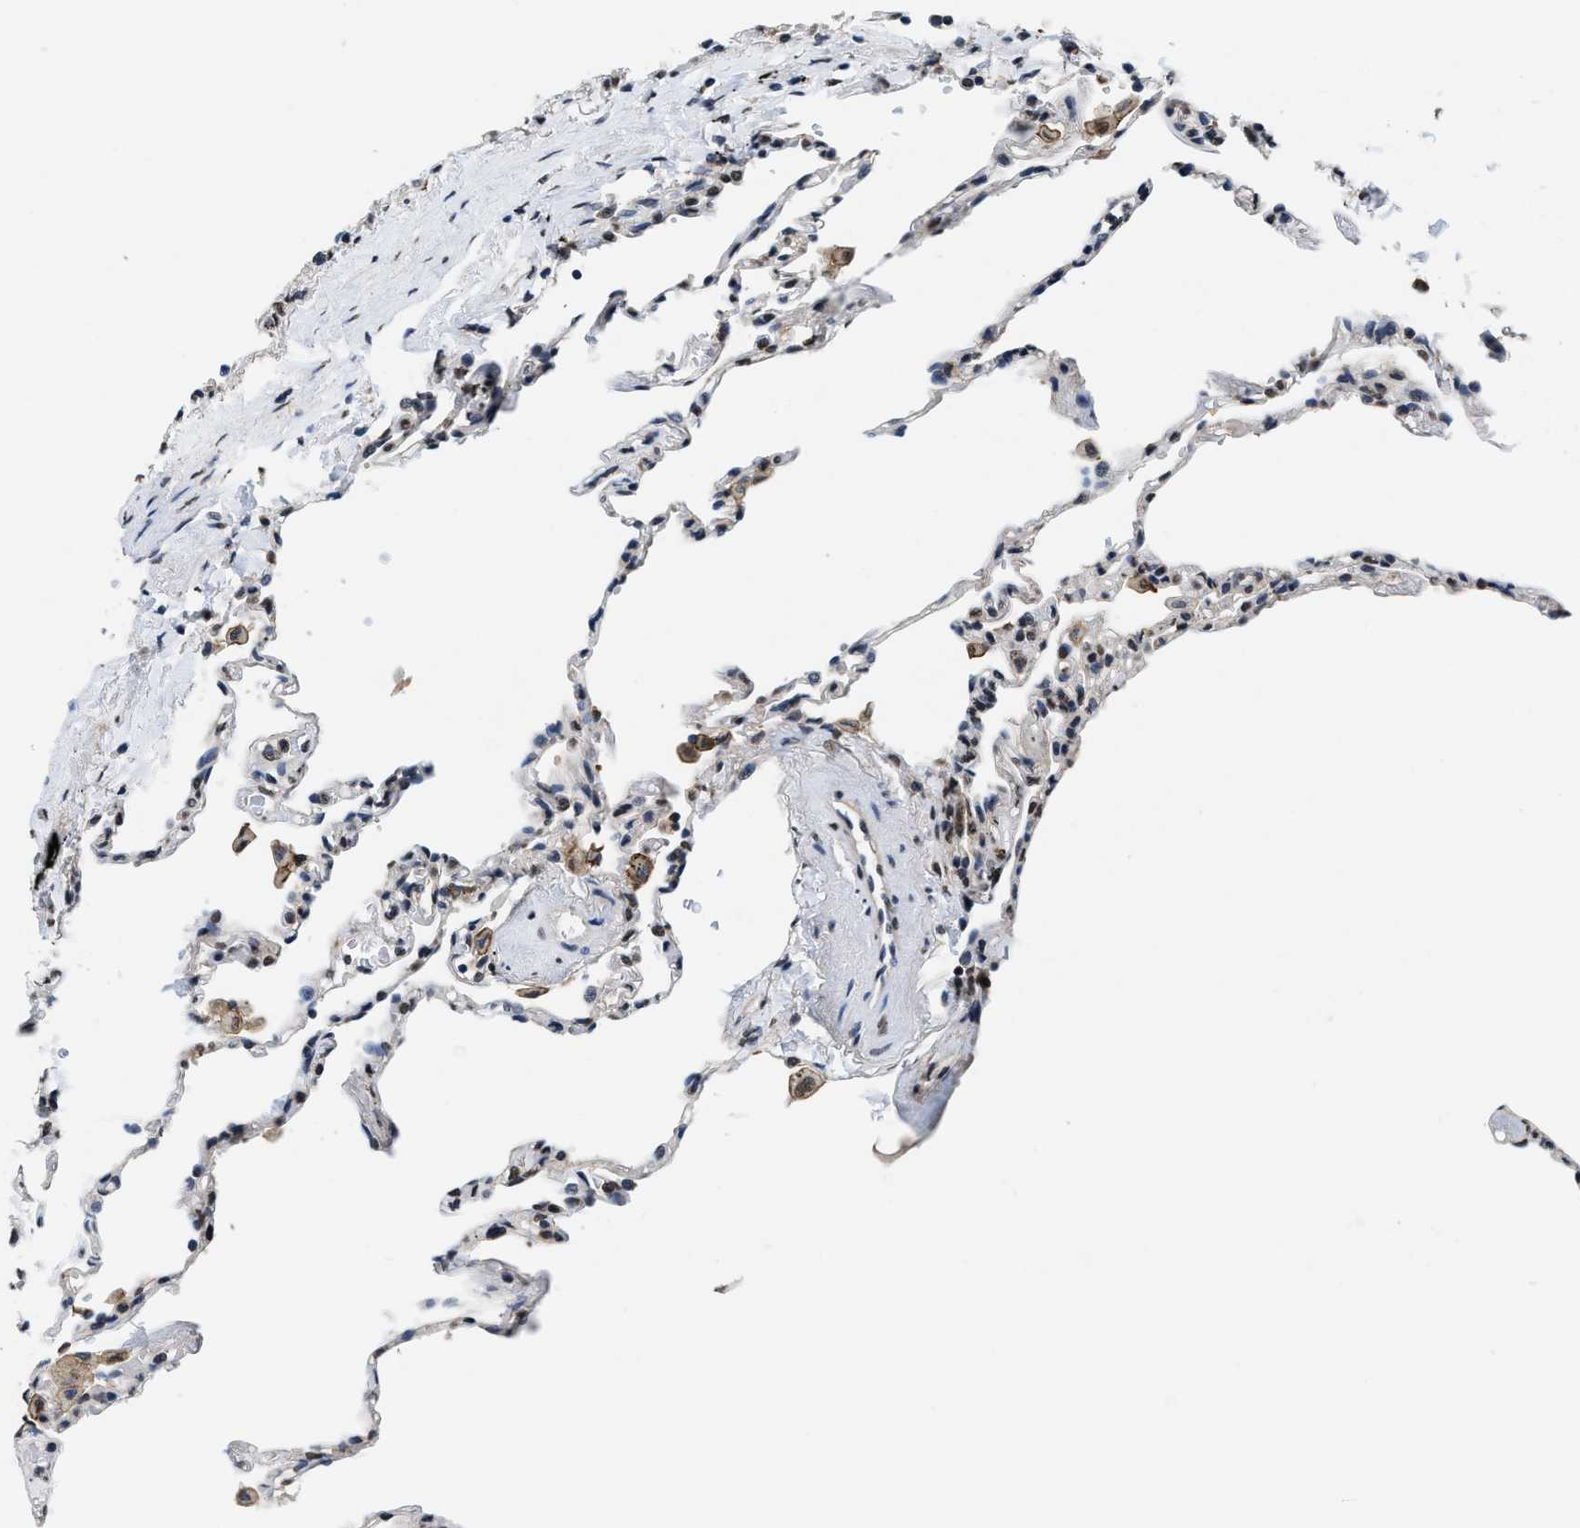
{"staining": {"intensity": "moderate", "quantity": "<25%", "location": "nuclear"}, "tissue": "lung", "cell_type": "Alveolar cells", "image_type": "normal", "snomed": [{"axis": "morphology", "description": "Normal tissue, NOS"}, {"axis": "topography", "description": "Lung"}], "caption": "Immunohistochemical staining of unremarkable lung demonstrates moderate nuclear protein staining in approximately <25% of alveolar cells. (brown staining indicates protein expression, while blue staining denotes nuclei).", "gene": "SUPT16H", "patient": {"sex": "male", "age": 59}}